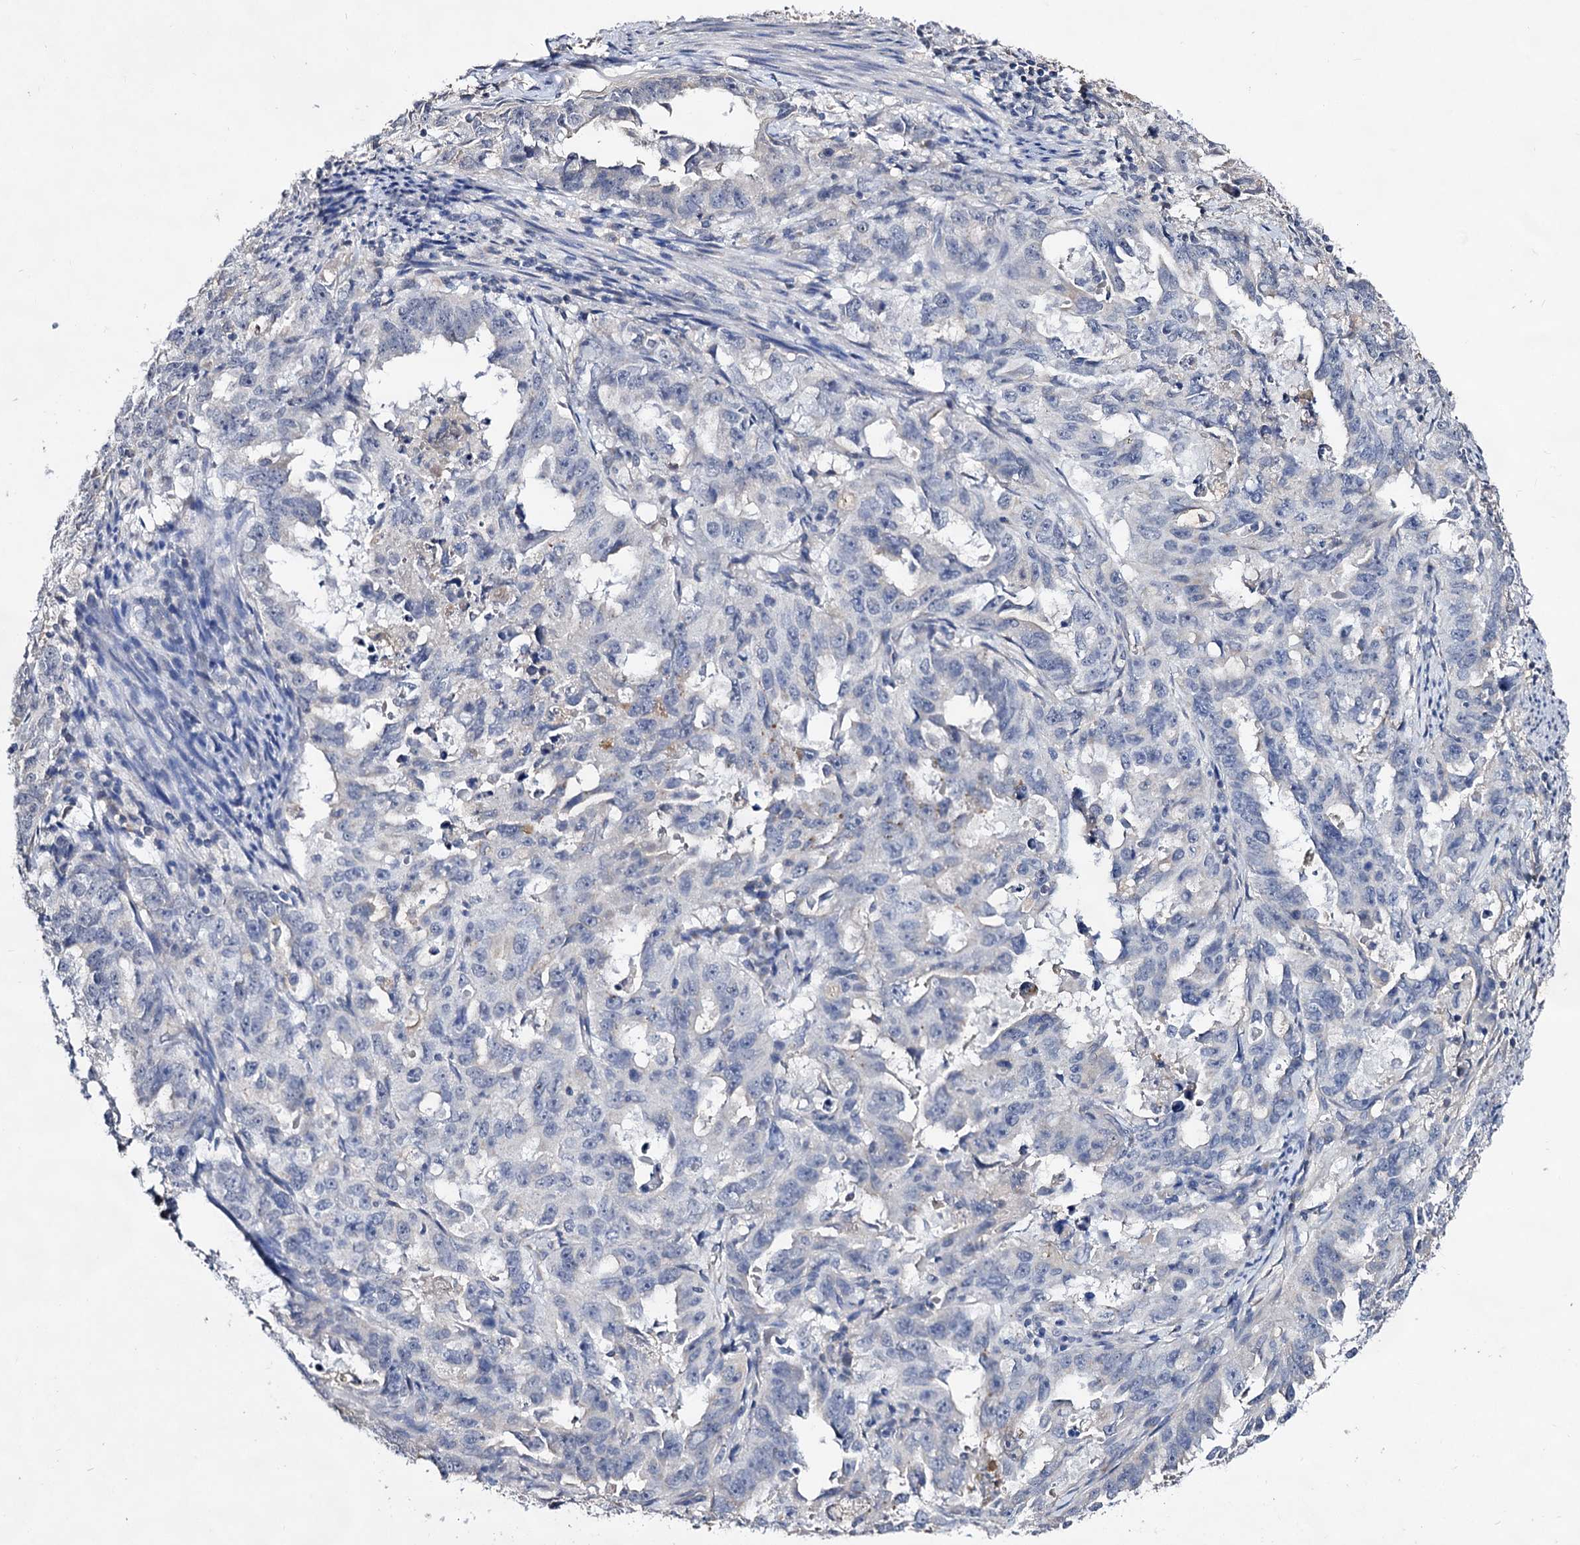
{"staining": {"intensity": "negative", "quantity": "none", "location": "none"}, "tissue": "endometrial cancer", "cell_type": "Tumor cells", "image_type": "cancer", "snomed": [{"axis": "morphology", "description": "Adenocarcinoma, NOS"}, {"axis": "topography", "description": "Endometrium"}], "caption": "A high-resolution image shows immunohistochemistry (IHC) staining of endometrial cancer, which demonstrates no significant positivity in tumor cells. Brightfield microscopy of immunohistochemistry (IHC) stained with DAB (3,3'-diaminobenzidine) (brown) and hematoxylin (blue), captured at high magnification.", "gene": "PLIN1", "patient": {"sex": "female", "age": 65}}